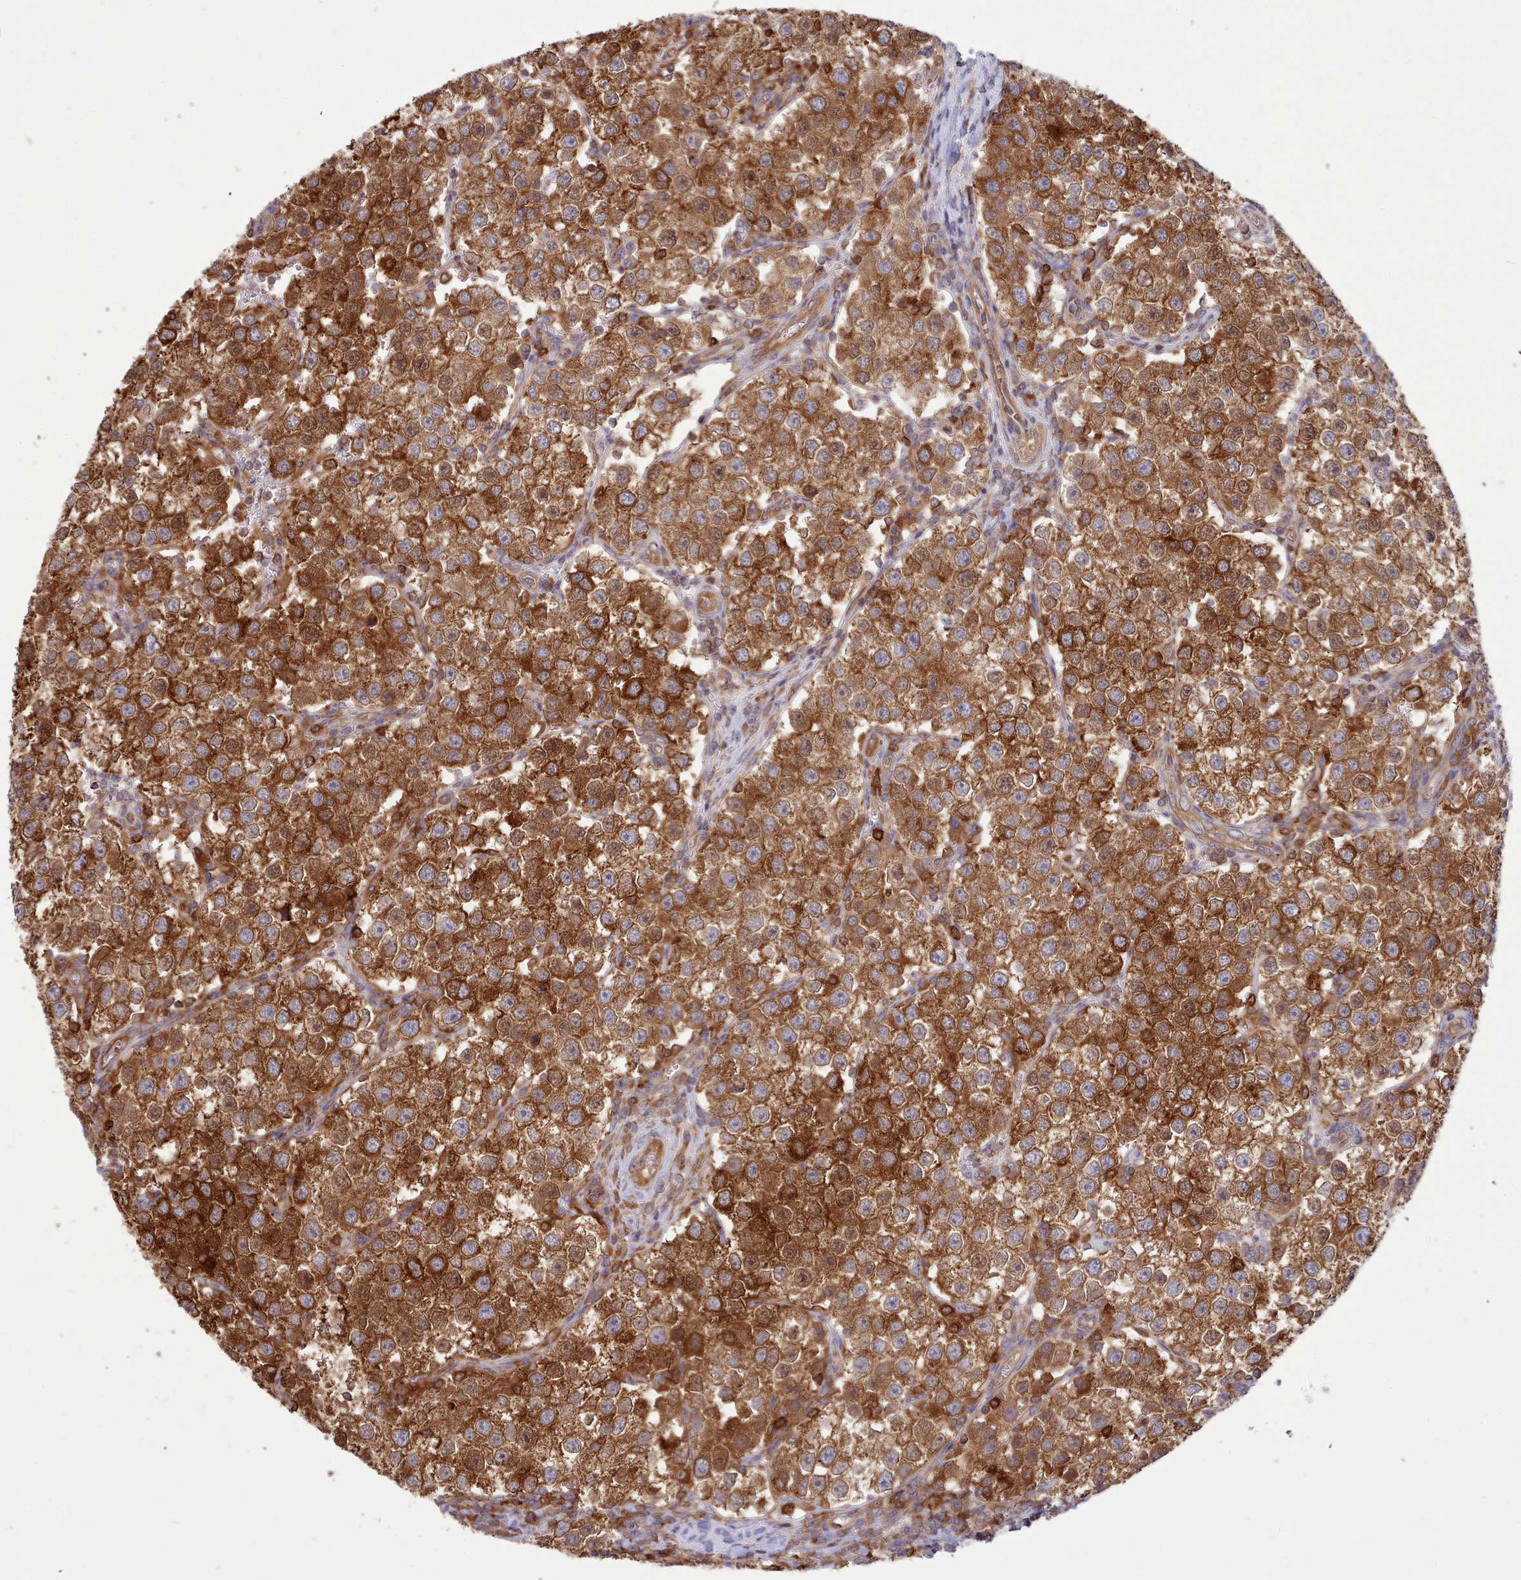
{"staining": {"intensity": "strong", "quantity": ">75%", "location": "cytoplasmic/membranous"}, "tissue": "testis cancer", "cell_type": "Tumor cells", "image_type": "cancer", "snomed": [{"axis": "morphology", "description": "Seminoma, NOS"}, {"axis": "topography", "description": "Testis"}], "caption": "Immunohistochemical staining of human testis cancer exhibits high levels of strong cytoplasmic/membranous protein expression in approximately >75% of tumor cells. (brown staining indicates protein expression, while blue staining denotes nuclei).", "gene": "SLC4A9", "patient": {"sex": "male", "age": 37}}